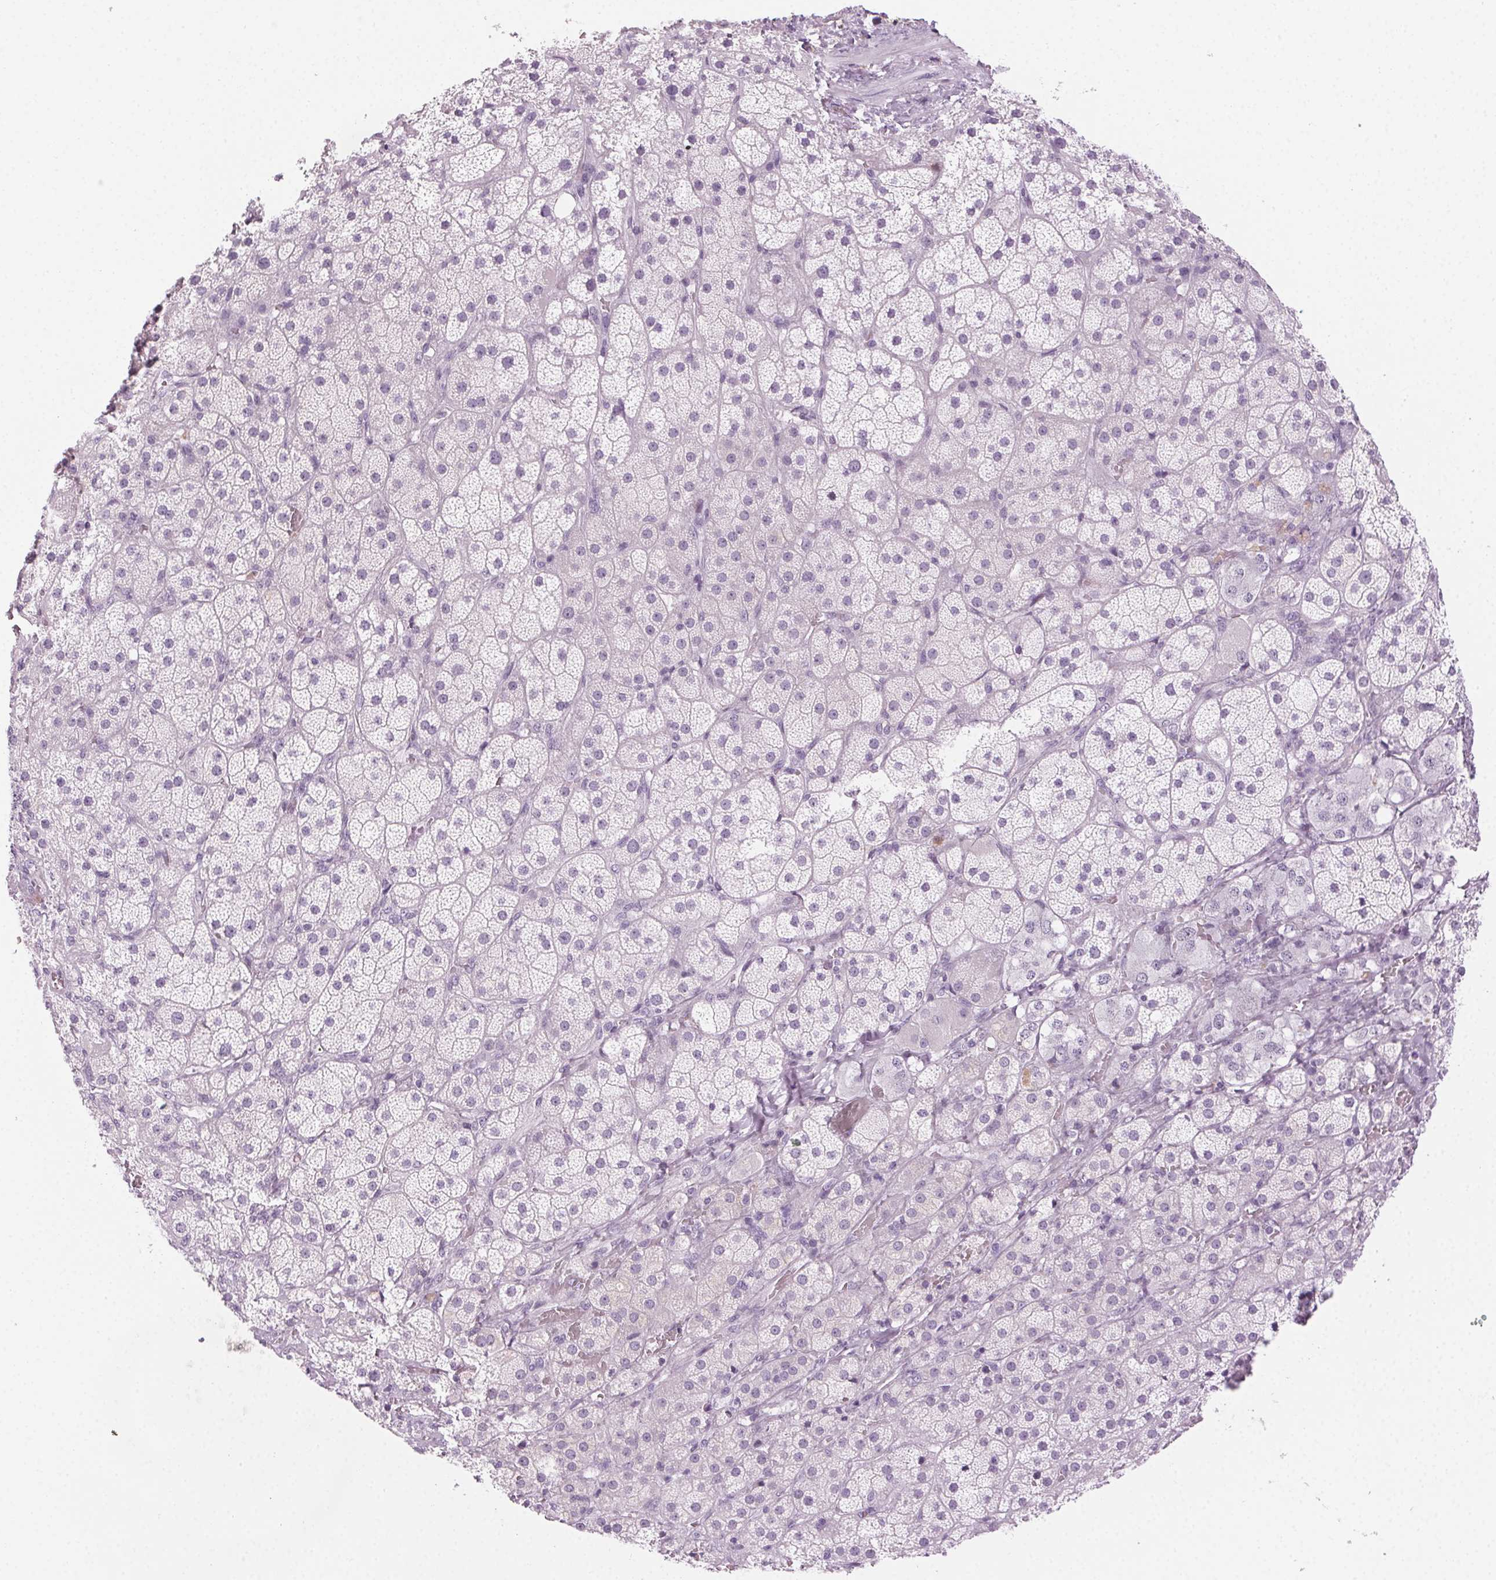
{"staining": {"intensity": "negative", "quantity": "none", "location": "none"}, "tissue": "adrenal gland", "cell_type": "Glandular cells", "image_type": "normal", "snomed": [{"axis": "morphology", "description": "Normal tissue, NOS"}, {"axis": "topography", "description": "Adrenal gland"}], "caption": "Glandular cells show no significant protein staining in benign adrenal gland. (DAB immunohistochemistry with hematoxylin counter stain).", "gene": "MPO", "patient": {"sex": "male", "age": 57}}